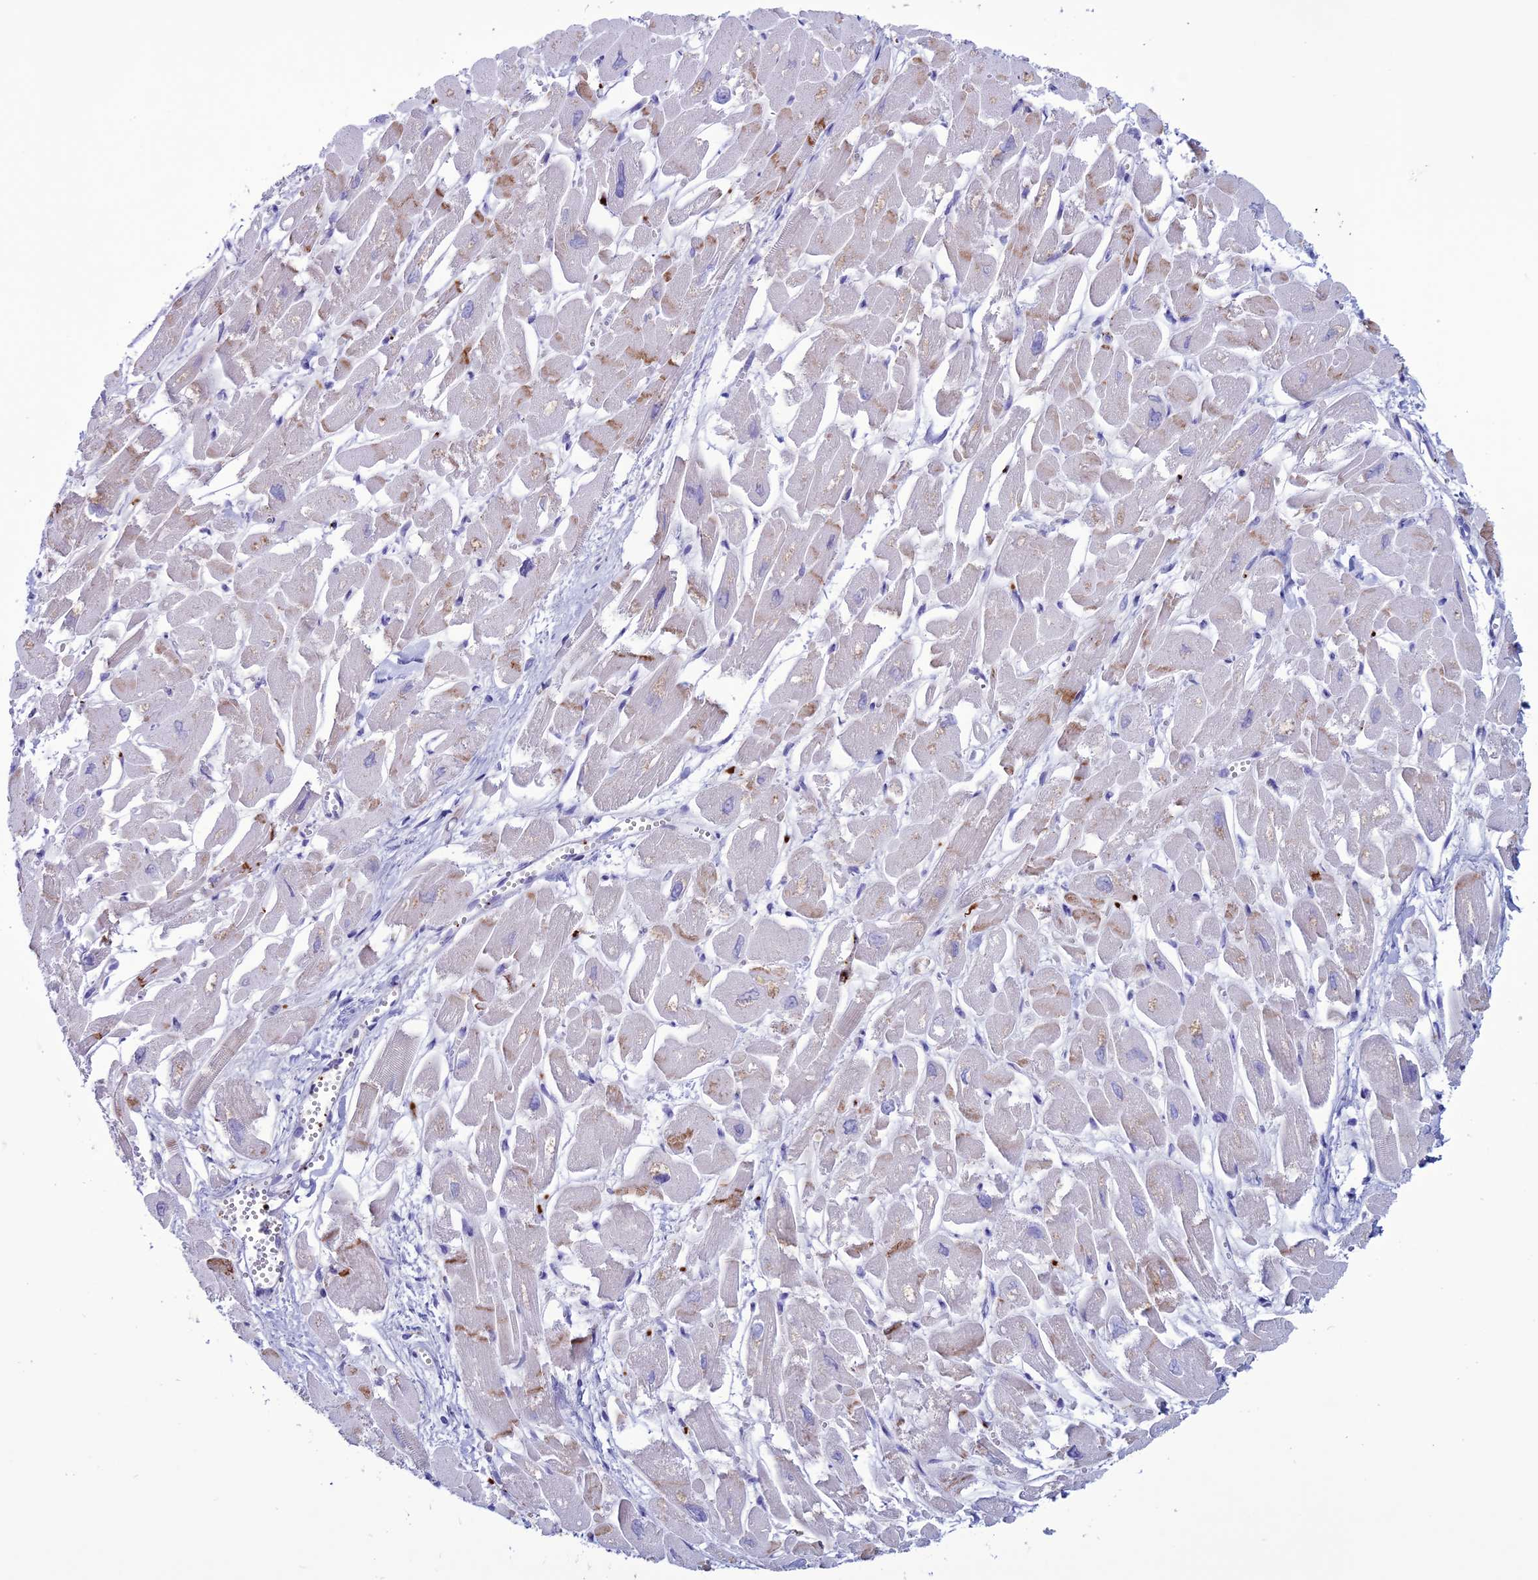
{"staining": {"intensity": "moderate", "quantity": "25%-75%", "location": "cytoplasmic/membranous"}, "tissue": "heart muscle", "cell_type": "Cardiomyocytes", "image_type": "normal", "snomed": [{"axis": "morphology", "description": "Normal tissue, NOS"}, {"axis": "topography", "description": "Heart"}], "caption": "A histopathology image showing moderate cytoplasmic/membranous positivity in approximately 25%-75% of cardiomyocytes in benign heart muscle, as visualized by brown immunohistochemical staining.", "gene": "C21orf140", "patient": {"sex": "male", "age": 54}}